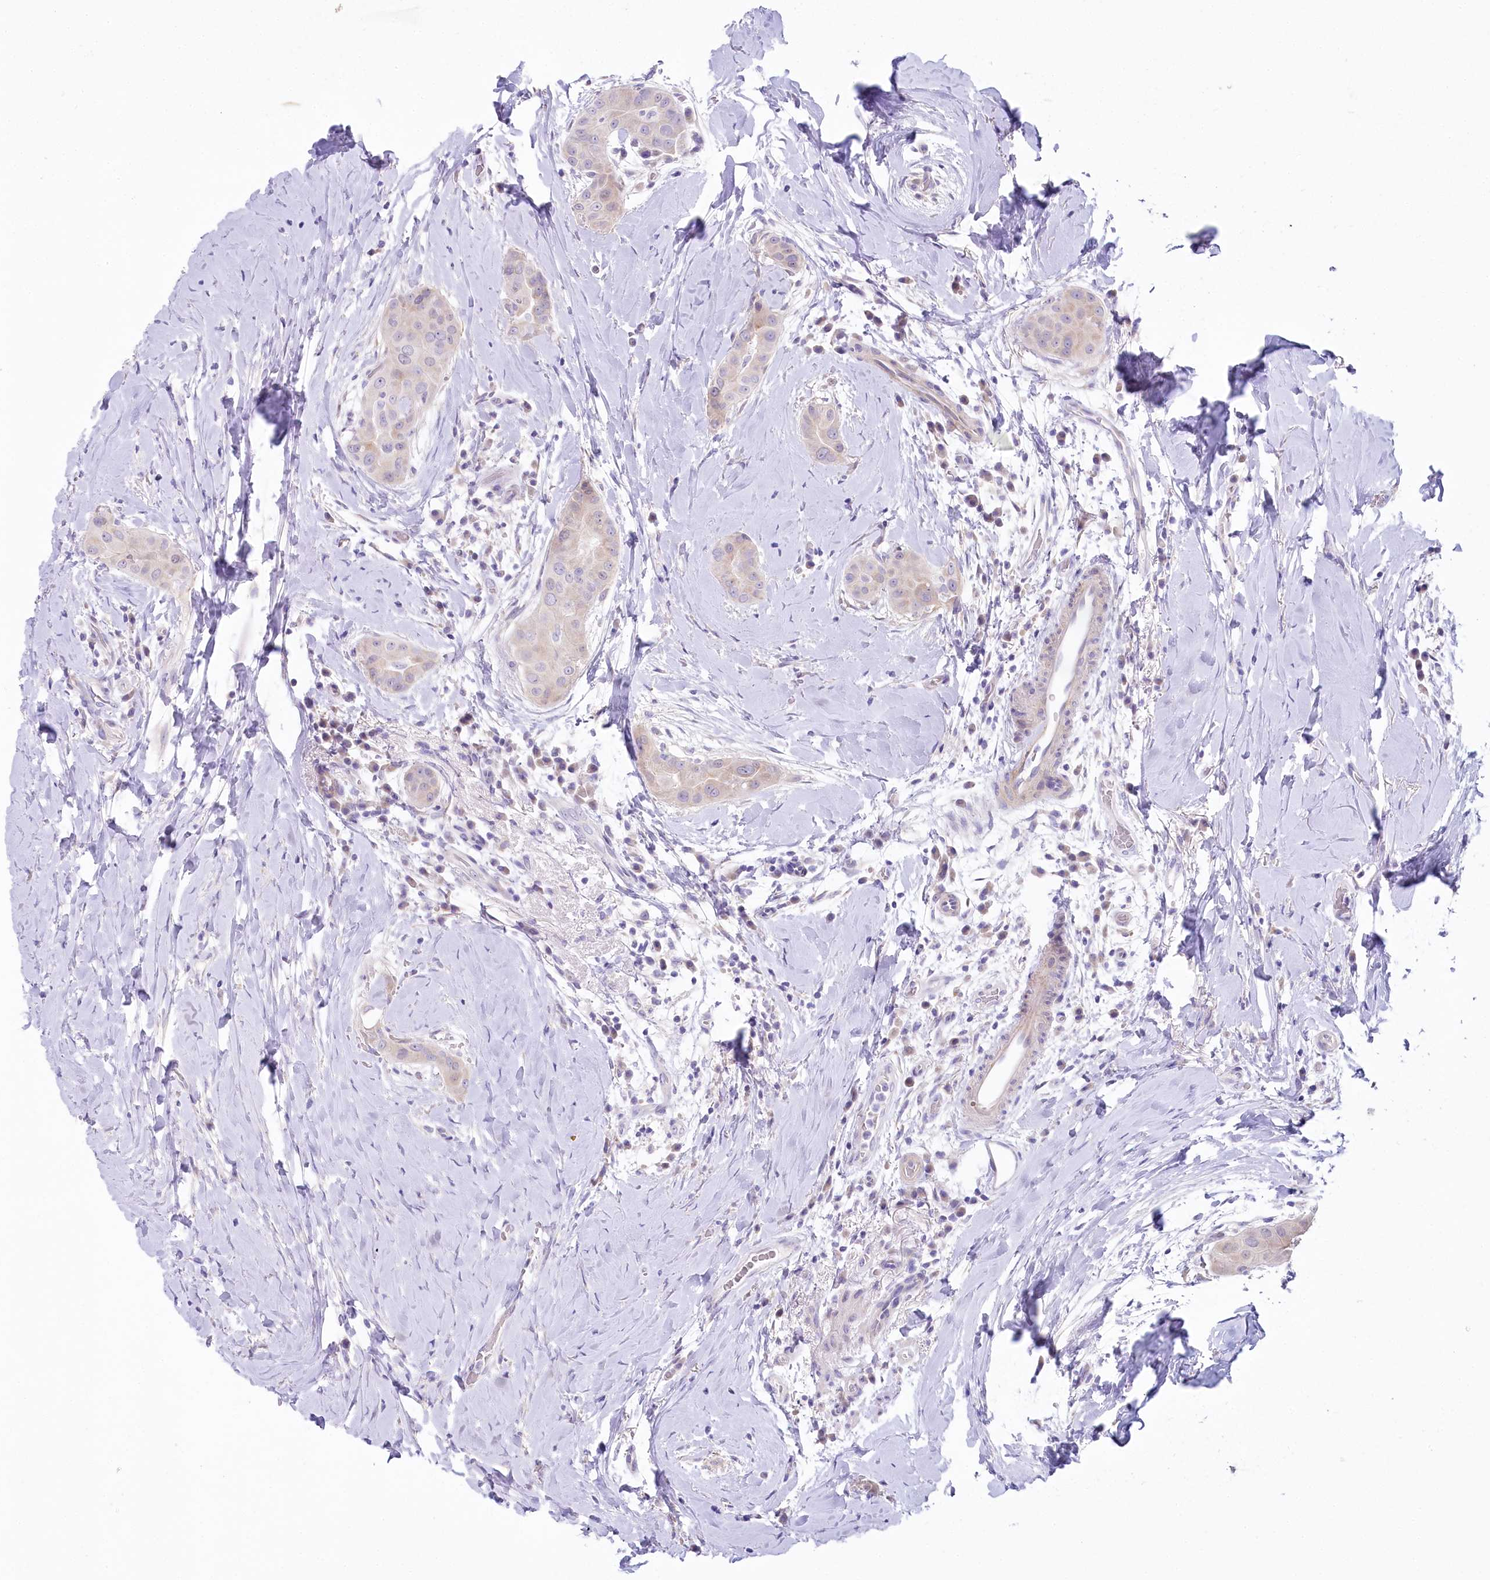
{"staining": {"intensity": "weak", "quantity": "25%-75%", "location": "cytoplasmic/membranous"}, "tissue": "thyroid cancer", "cell_type": "Tumor cells", "image_type": "cancer", "snomed": [{"axis": "morphology", "description": "Papillary adenocarcinoma, NOS"}, {"axis": "topography", "description": "Thyroid gland"}], "caption": "Protein analysis of thyroid cancer (papillary adenocarcinoma) tissue reveals weak cytoplasmic/membranous expression in approximately 25%-75% of tumor cells. The protein of interest is shown in brown color, while the nuclei are stained blue.", "gene": "MYOZ1", "patient": {"sex": "male", "age": 33}}